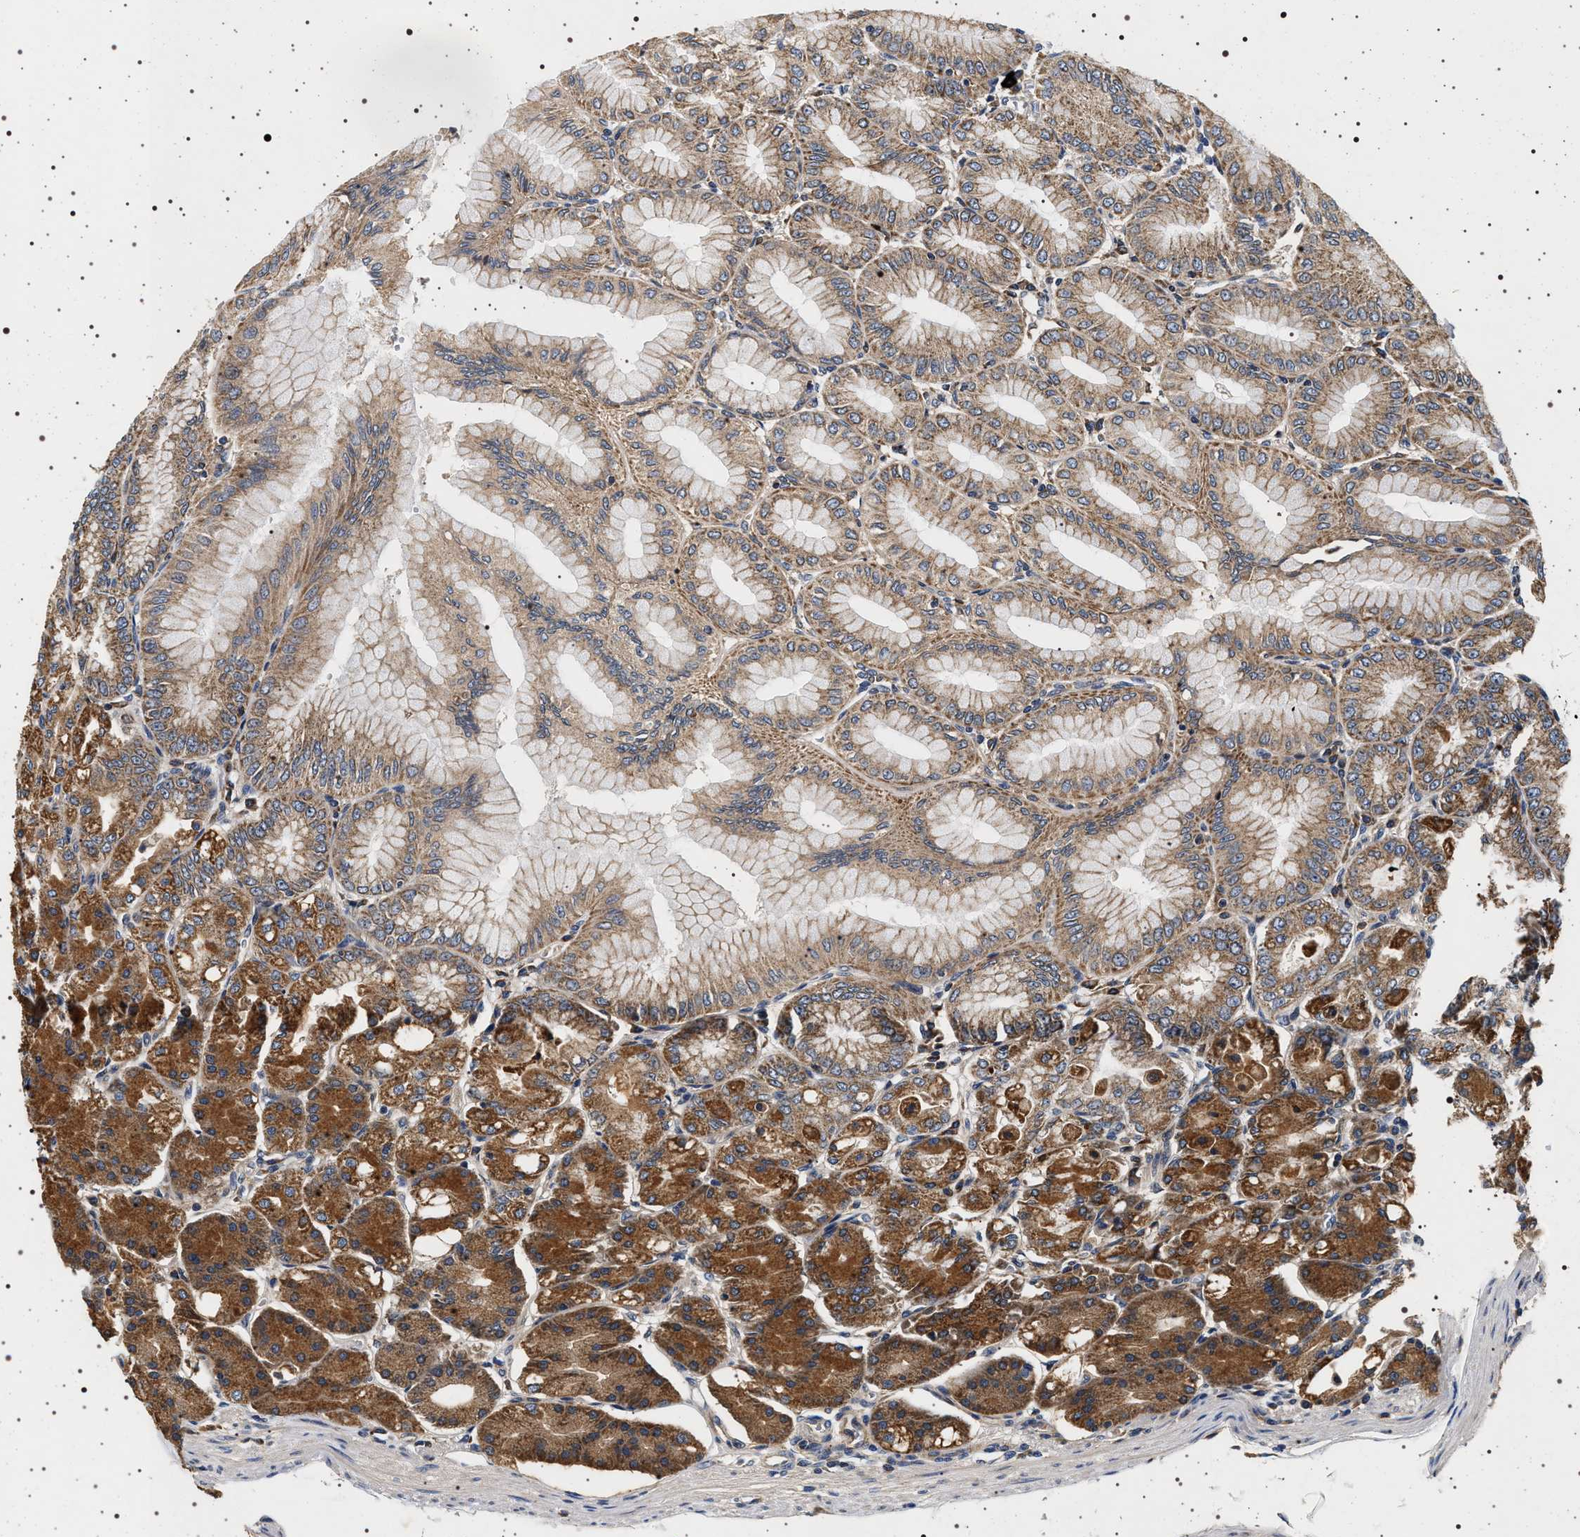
{"staining": {"intensity": "moderate", "quantity": ">75%", "location": "cytoplasmic/membranous"}, "tissue": "stomach", "cell_type": "Glandular cells", "image_type": "normal", "snomed": [{"axis": "morphology", "description": "Normal tissue, NOS"}, {"axis": "topography", "description": "Stomach, lower"}], "caption": "Immunohistochemical staining of benign stomach reveals >75% levels of moderate cytoplasmic/membranous protein expression in about >75% of glandular cells. (DAB IHC with brightfield microscopy, high magnification).", "gene": "DCBLD2", "patient": {"sex": "male", "age": 71}}